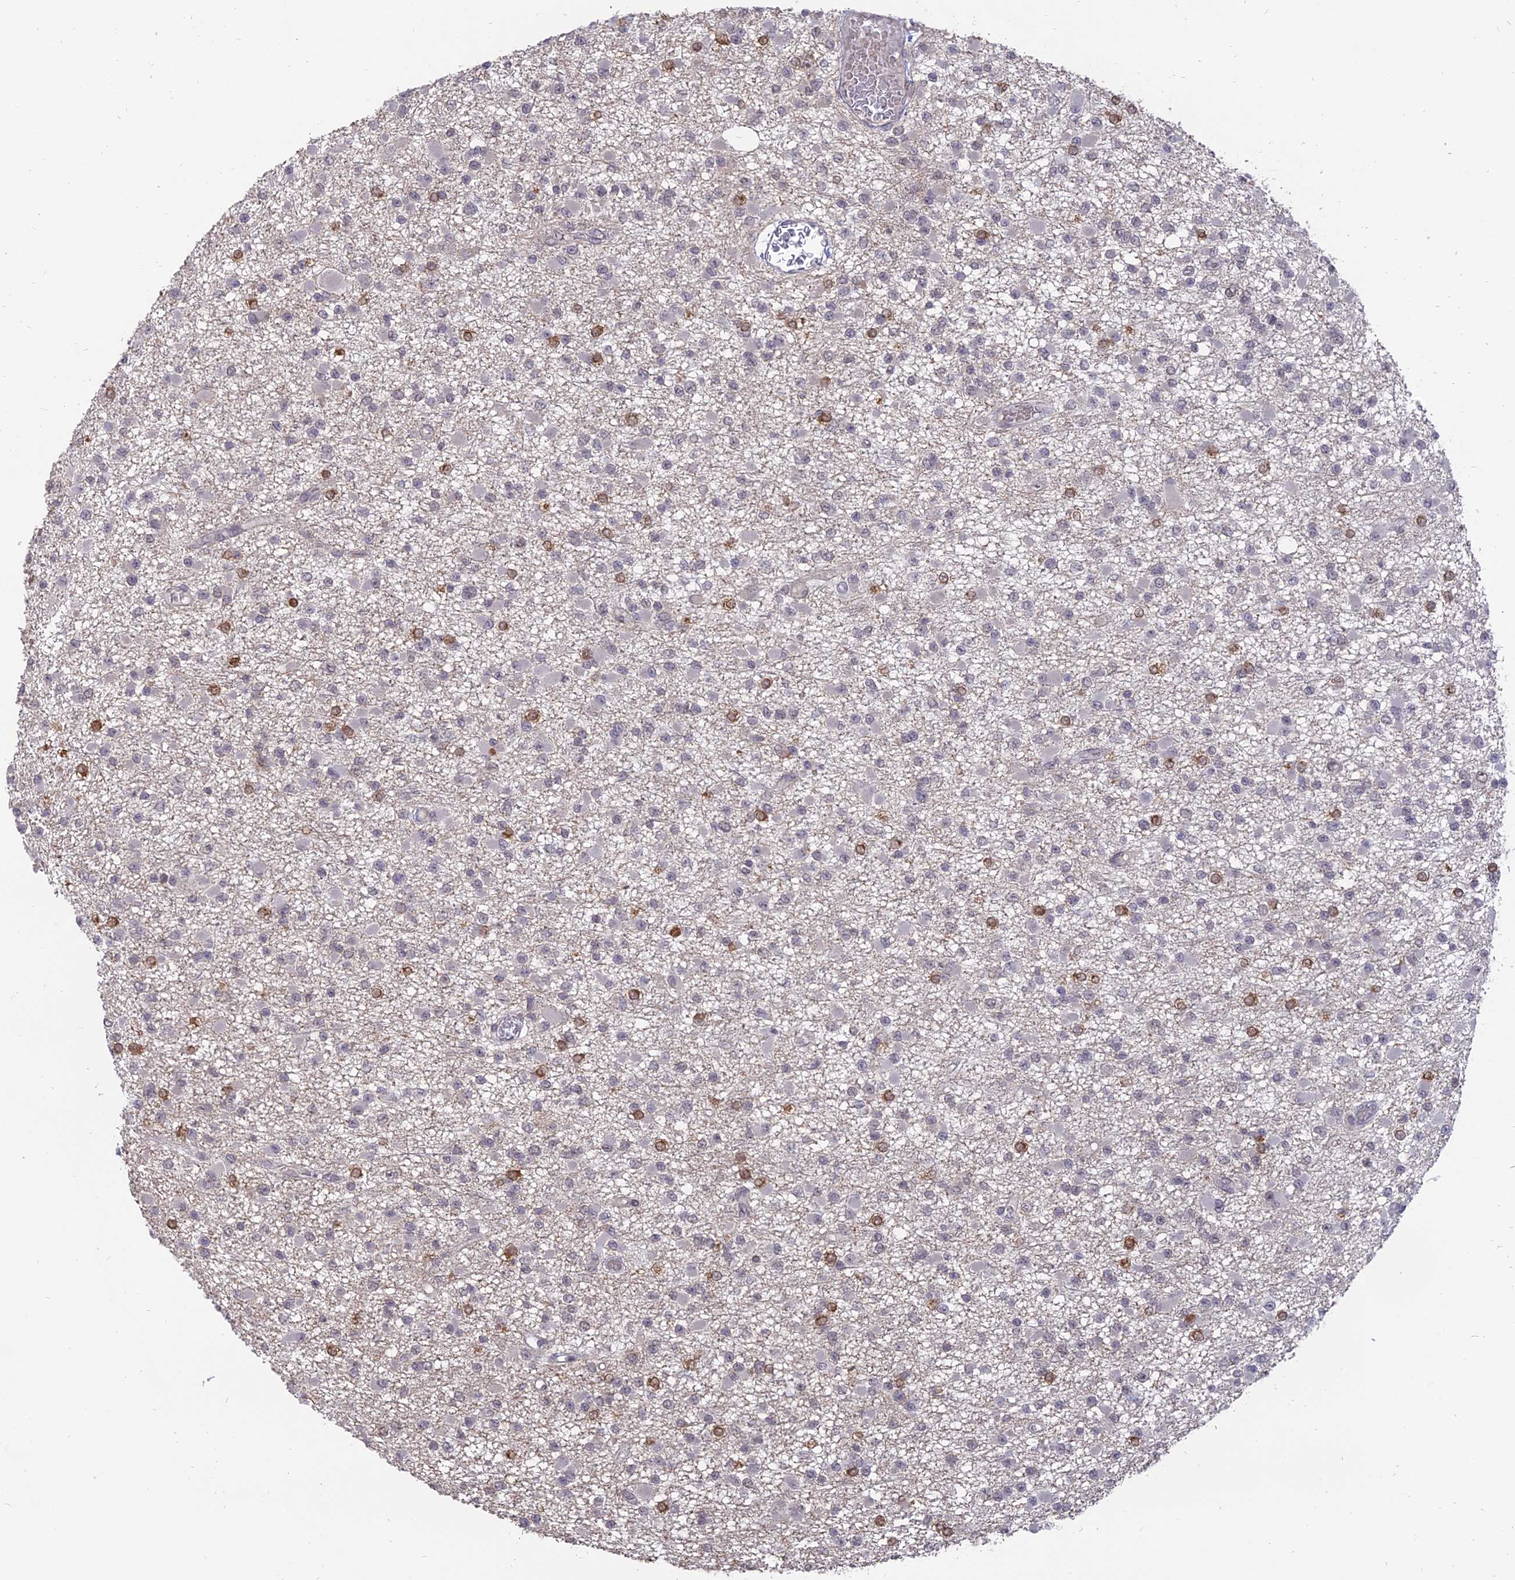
{"staining": {"intensity": "moderate", "quantity": "<25%", "location": "nuclear"}, "tissue": "glioma", "cell_type": "Tumor cells", "image_type": "cancer", "snomed": [{"axis": "morphology", "description": "Glioma, malignant, Low grade"}, {"axis": "topography", "description": "Brain"}], "caption": "An immunohistochemistry micrograph of tumor tissue is shown. Protein staining in brown labels moderate nuclear positivity in low-grade glioma (malignant) within tumor cells.", "gene": "NR1H3", "patient": {"sex": "female", "age": 22}}